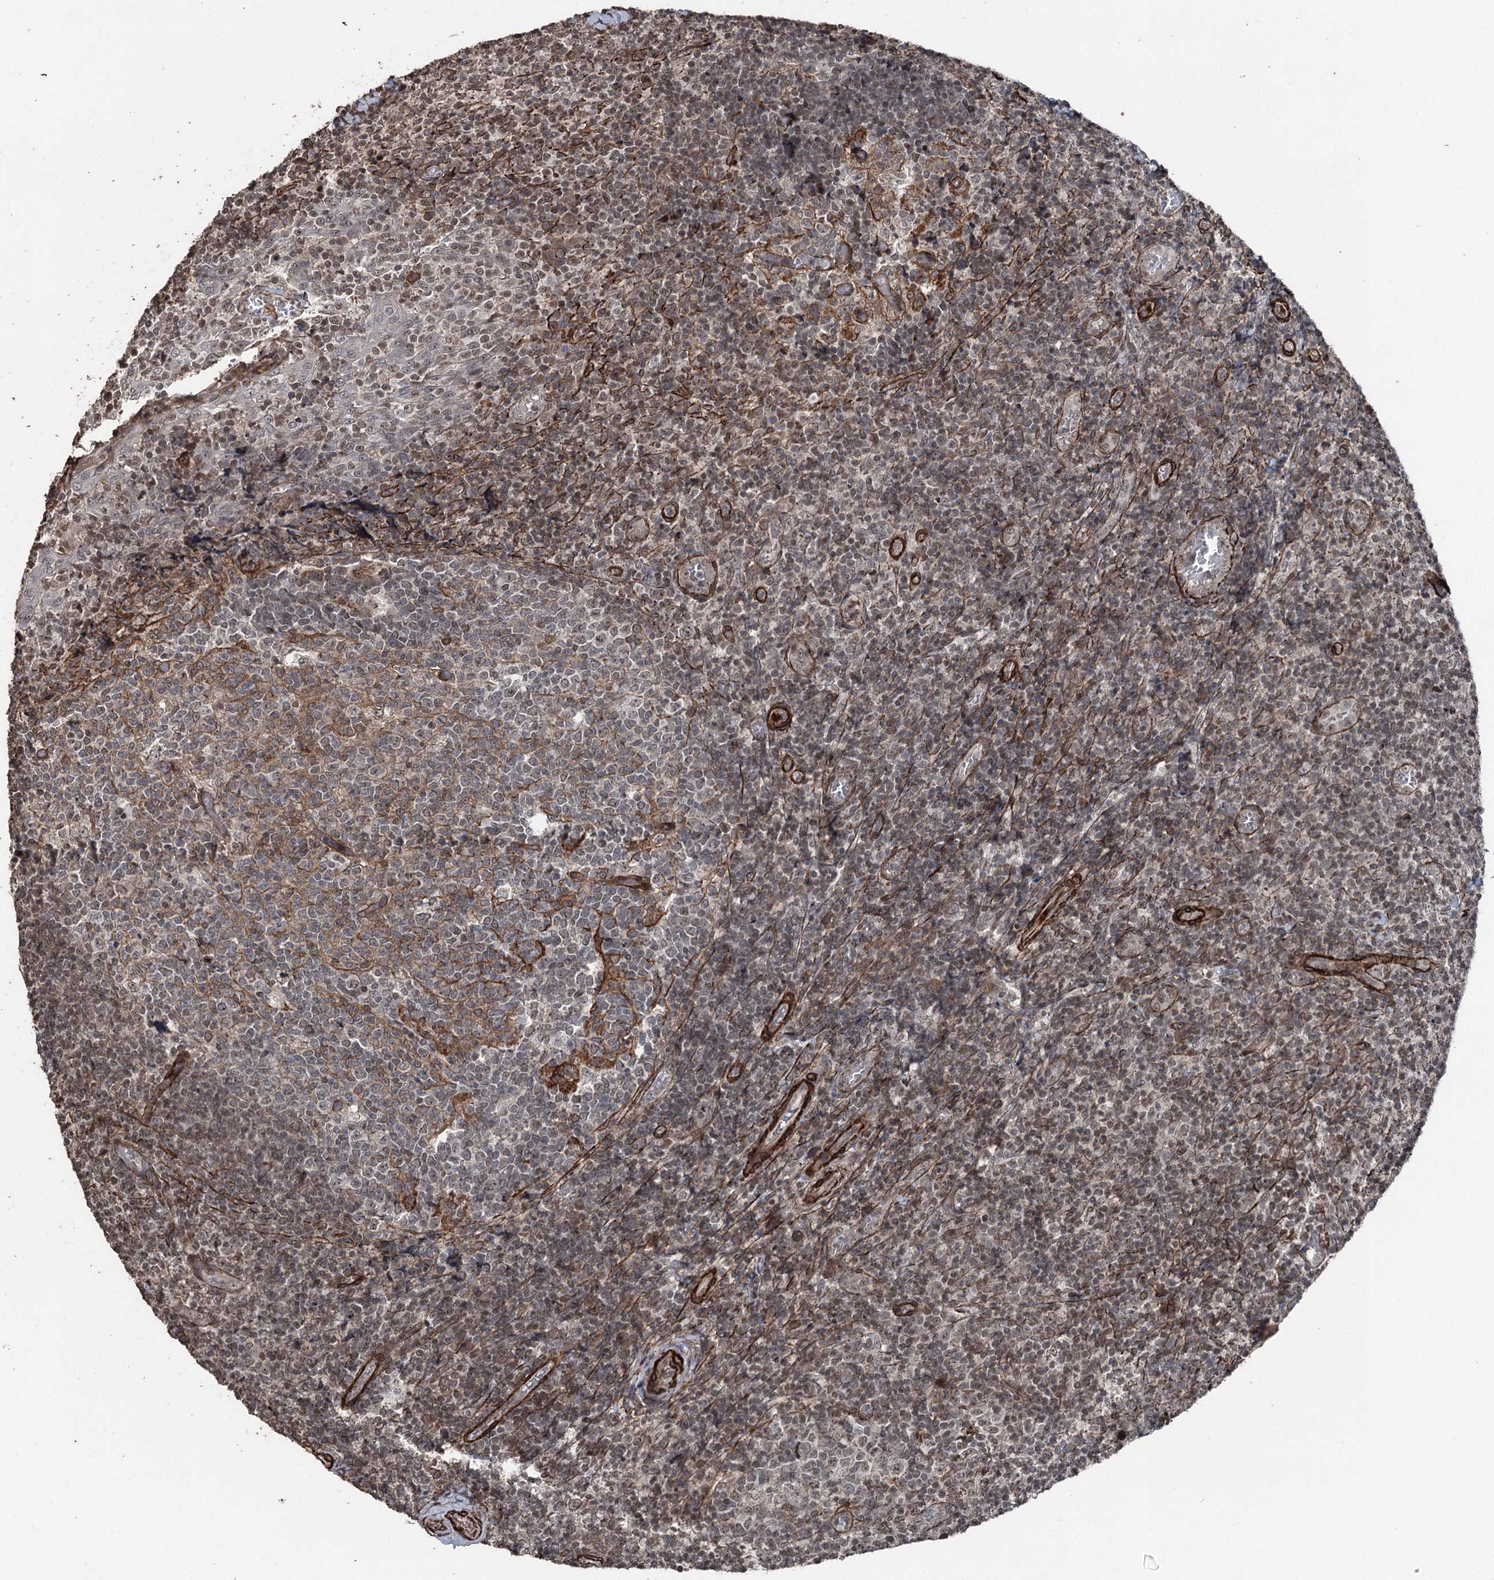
{"staining": {"intensity": "weak", "quantity": "25%-75%", "location": "nuclear"}, "tissue": "tonsil", "cell_type": "Germinal center cells", "image_type": "normal", "snomed": [{"axis": "morphology", "description": "Normal tissue, NOS"}, {"axis": "topography", "description": "Tonsil"}], "caption": "A low amount of weak nuclear staining is identified in approximately 25%-75% of germinal center cells in benign tonsil. Nuclei are stained in blue.", "gene": "CCDC82", "patient": {"sex": "female", "age": 19}}